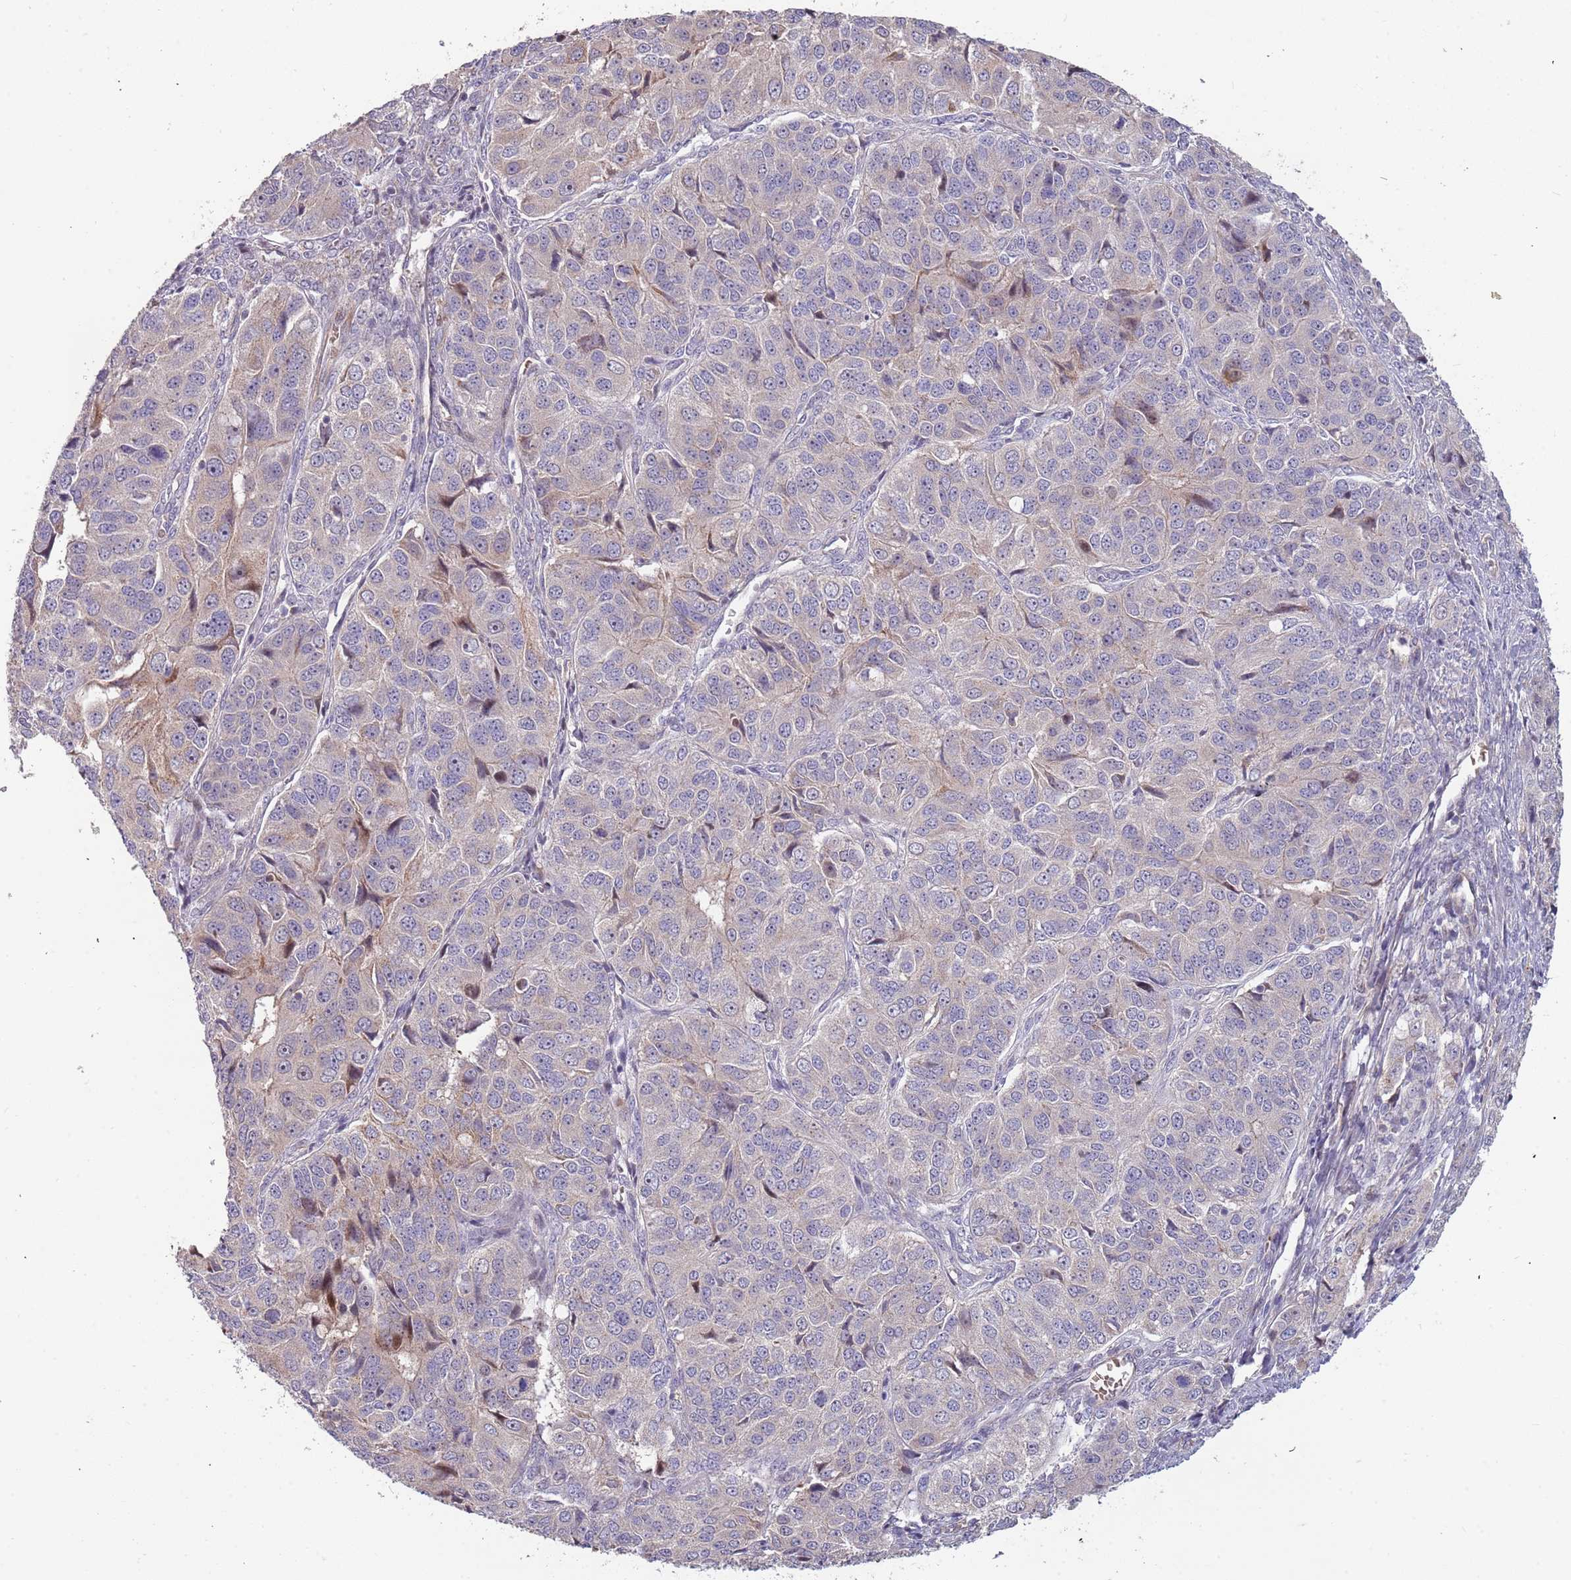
{"staining": {"intensity": "weak", "quantity": "<25%", "location": "cytoplasmic/membranous"}, "tissue": "ovarian cancer", "cell_type": "Tumor cells", "image_type": "cancer", "snomed": [{"axis": "morphology", "description": "Carcinoma, endometroid"}, {"axis": "topography", "description": "Ovary"}], "caption": "A micrograph of ovarian cancer stained for a protein shows no brown staining in tumor cells.", "gene": "TRAPPC6B", "patient": {"sex": "female", "age": 51}}